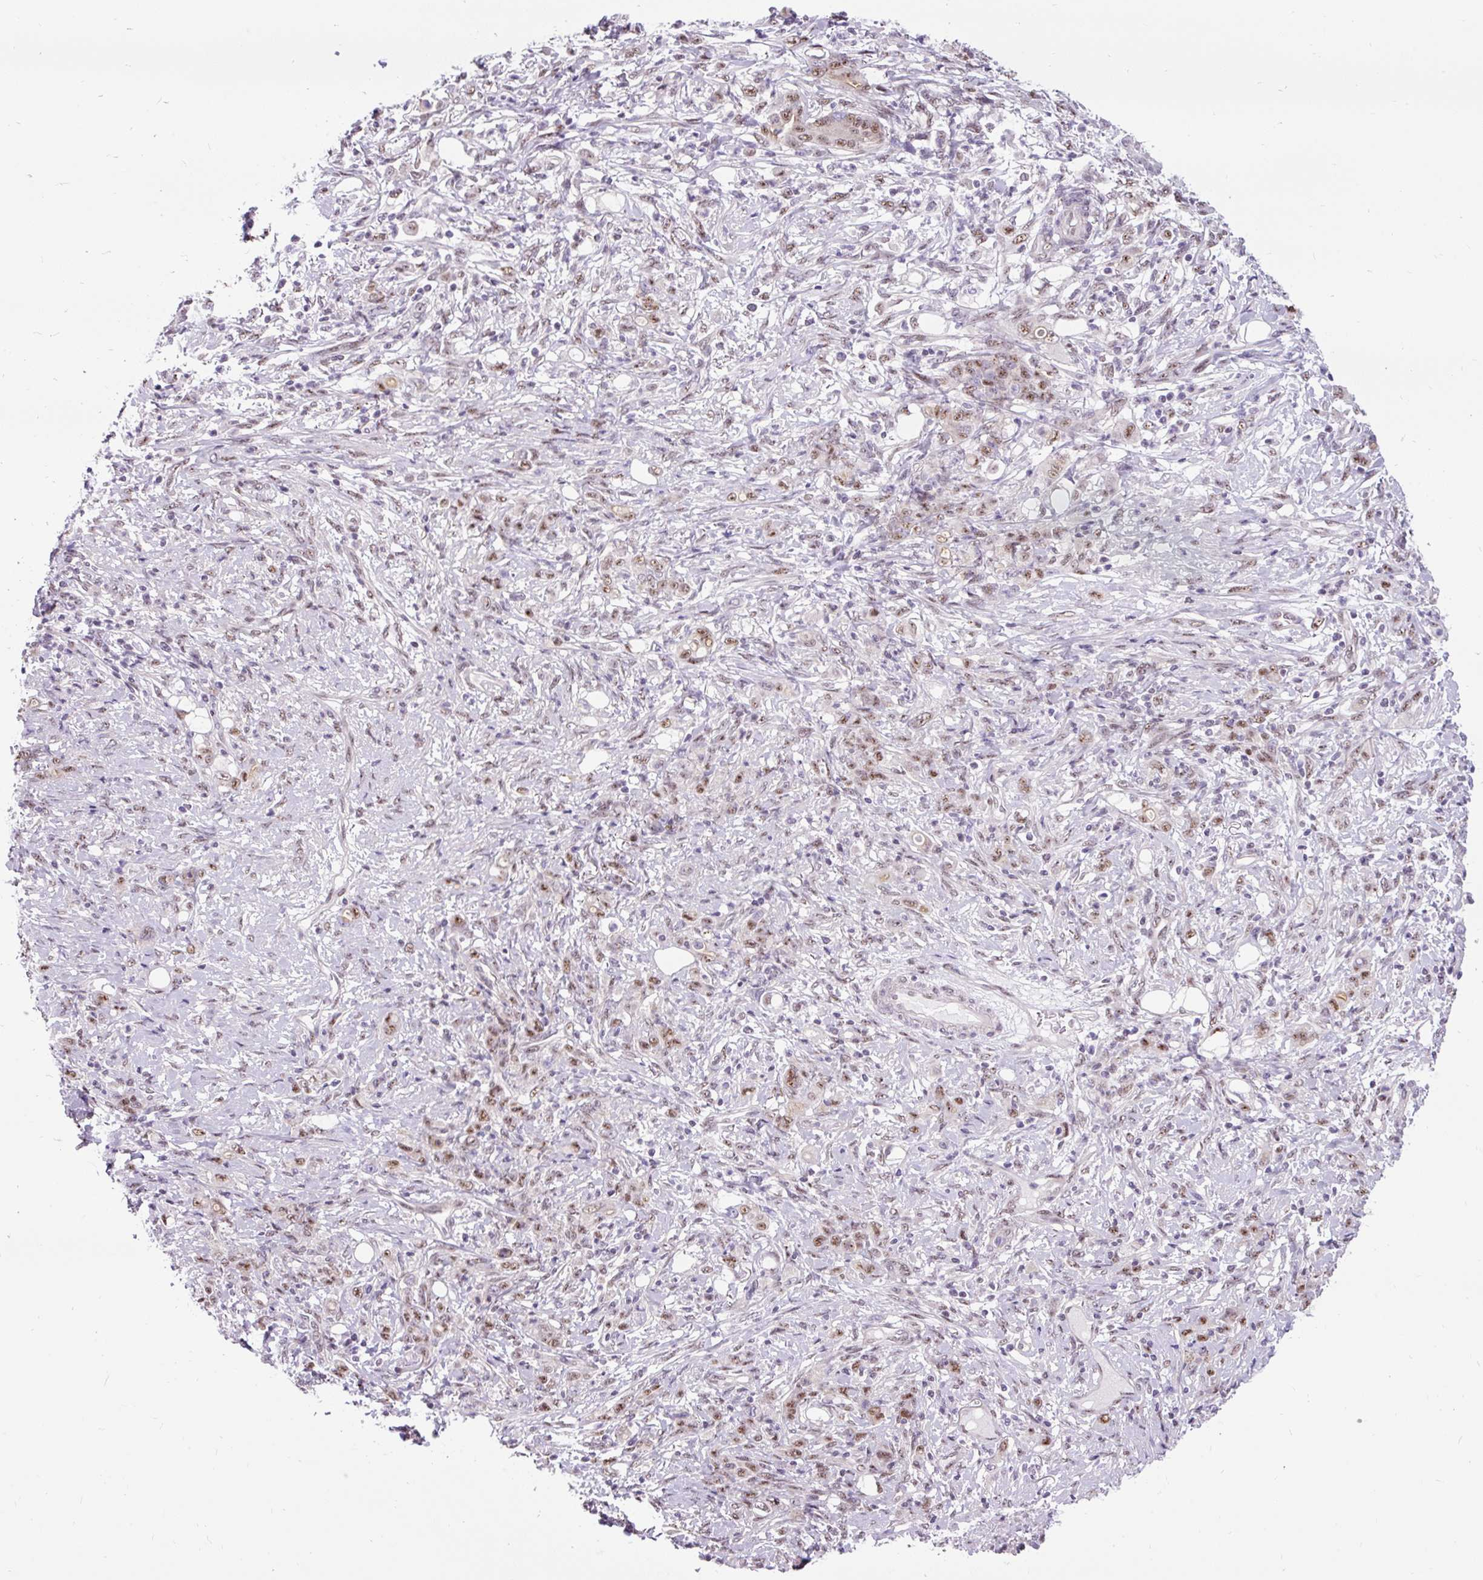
{"staining": {"intensity": "moderate", "quantity": "25%-75%", "location": "nuclear"}, "tissue": "stomach cancer", "cell_type": "Tumor cells", "image_type": "cancer", "snomed": [{"axis": "morphology", "description": "Adenocarcinoma, NOS"}, {"axis": "topography", "description": "Stomach"}], "caption": "The immunohistochemical stain labels moderate nuclear positivity in tumor cells of stomach cancer (adenocarcinoma) tissue. (DAB = brown stain, brightfield microscopy at high magnification).", "gene": "SMC5", "patient": {"sex": "female", "age": 79}}